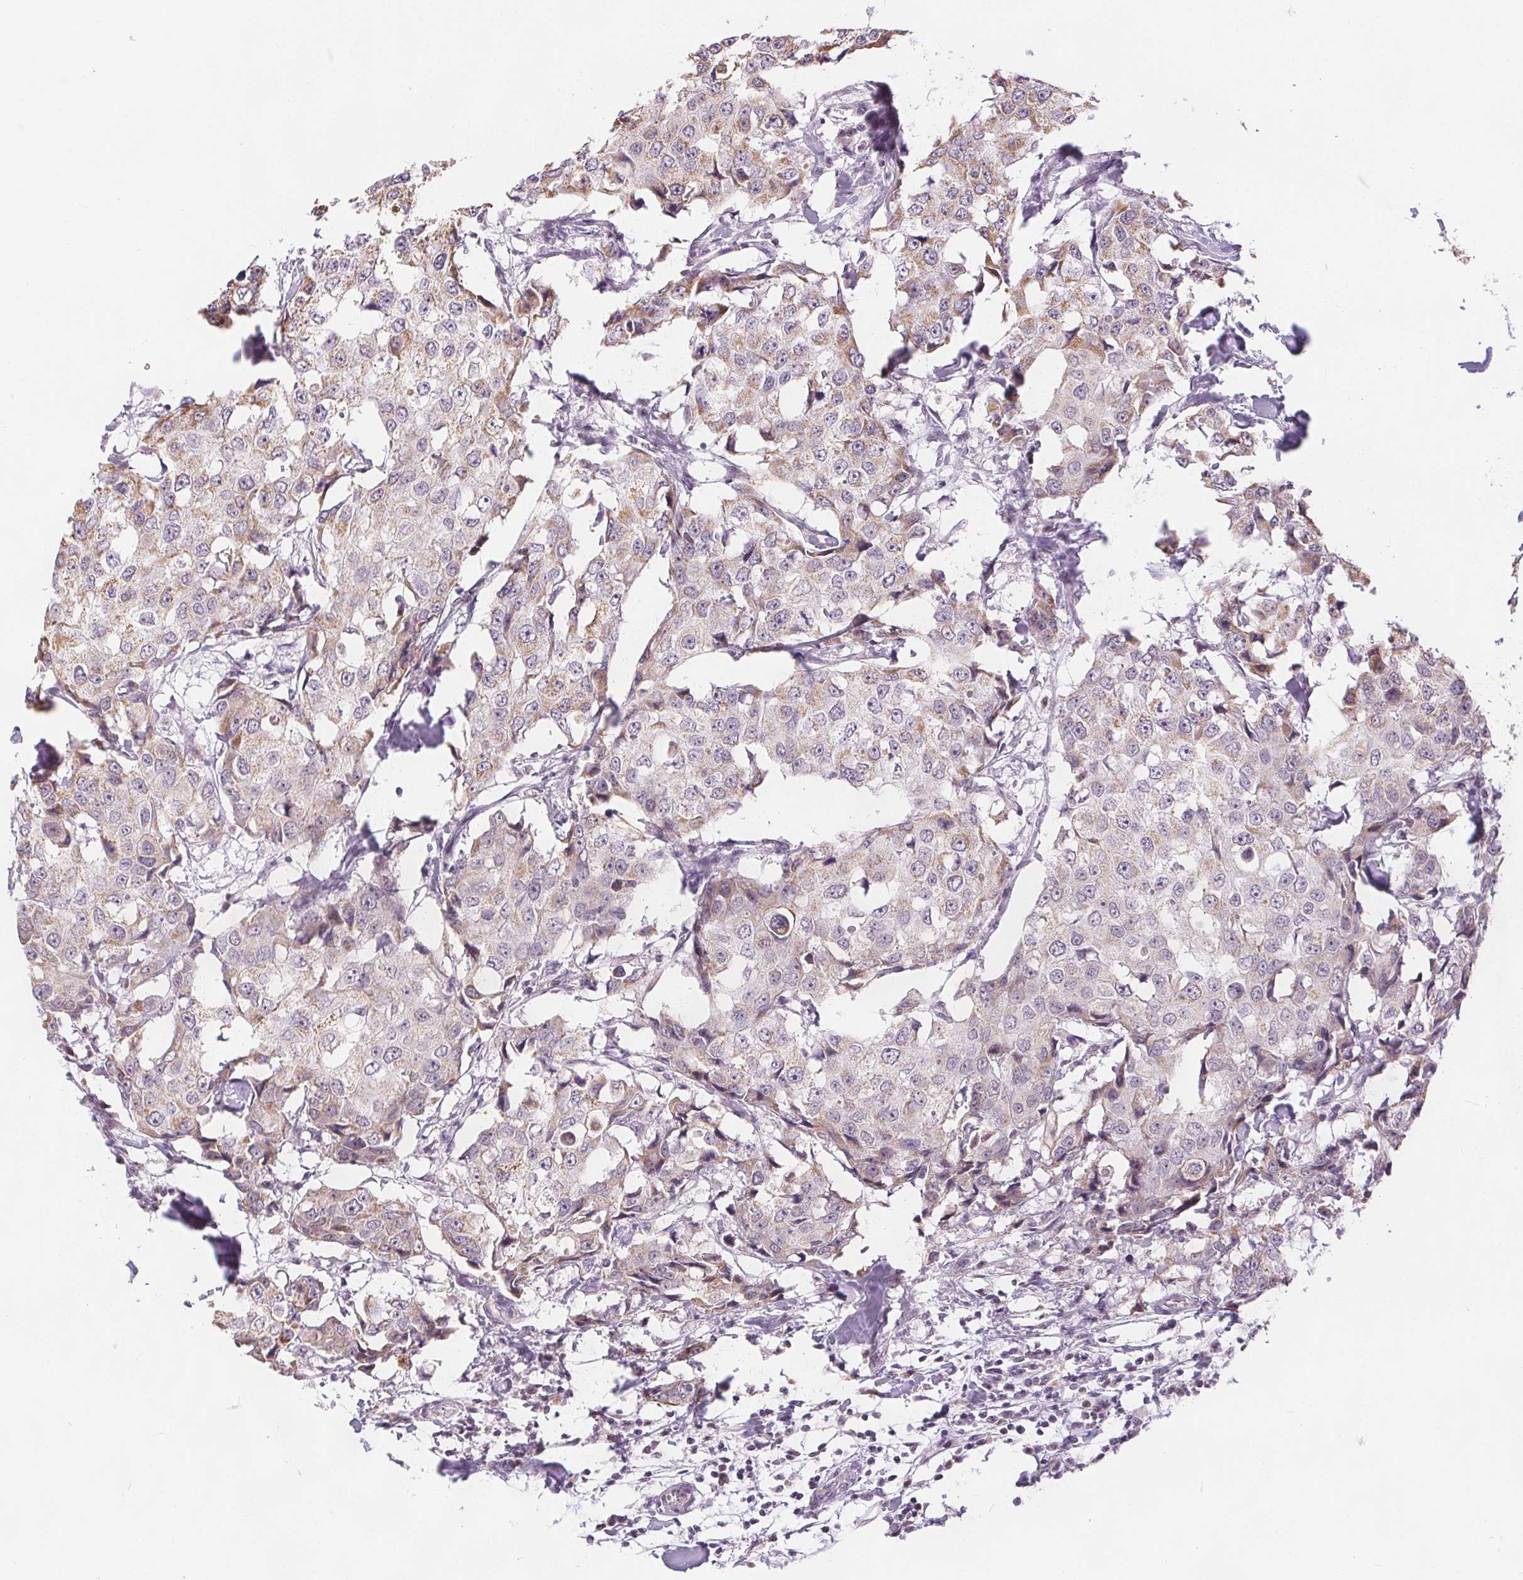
{"staining": {"intensity": "weak", "quantity": "<25%", "location": "cytoplasmic/membranous"}, "tissue": "breast cancer", "cell_type": "Tumor cells", "image_type": "cancer", "snomed": [{"axis": "morphology", "description": "Duct carcinoma"}, {"axis": "topography", "description": "Breast"}], "caption": "Immunohistochemistry histopathology image of breast cancer (infiltrating ductal carcinoma) stained for a protein (brown), which reveals no positivity in tumor cells.", "gene": "POU2F2", "patient": {"sex": "female", "age": 27}}